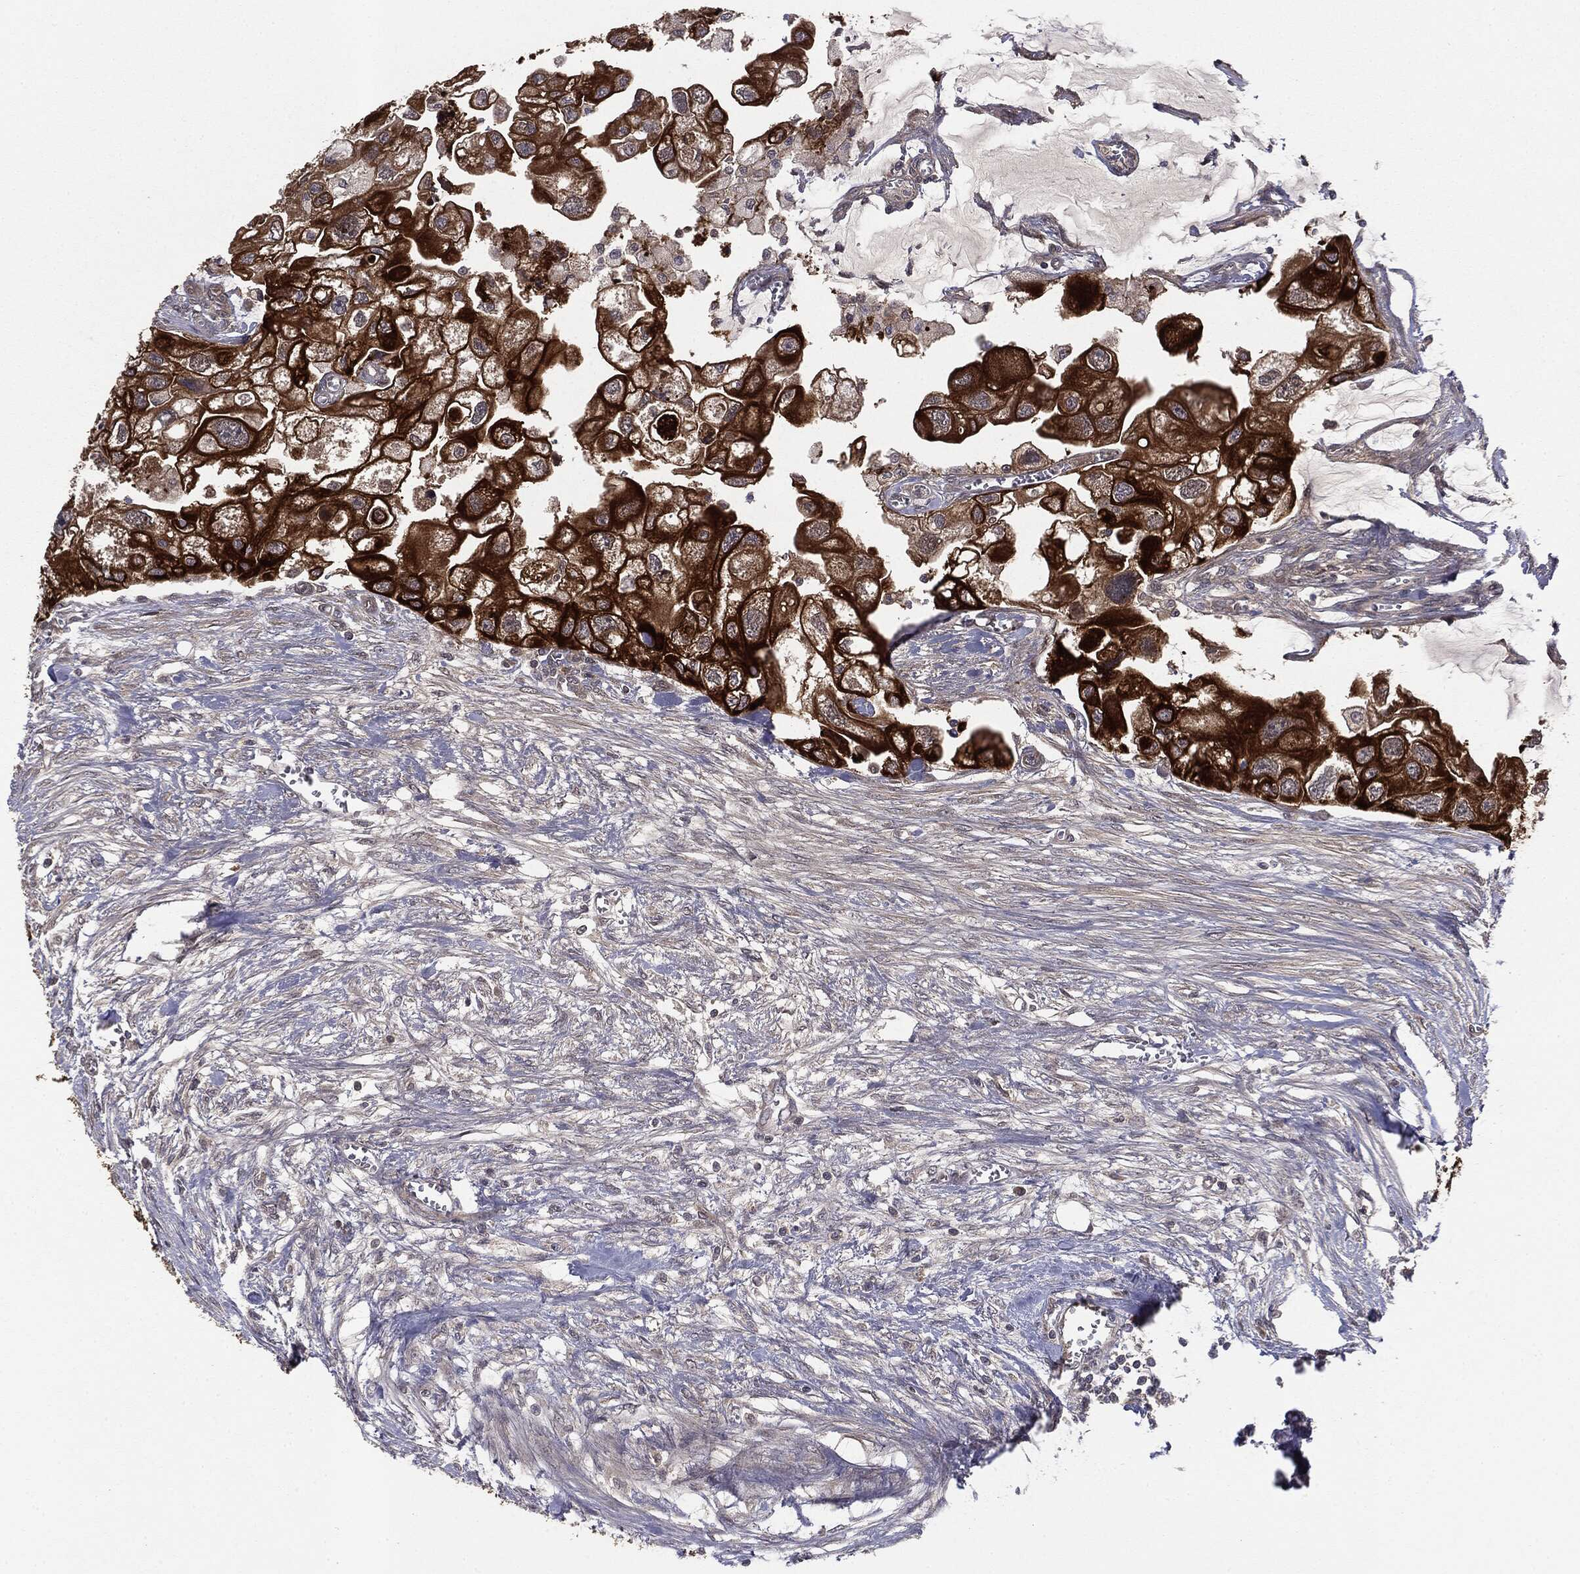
{"staining": {"intensity": "strong", "quantity": ">75%", "location": "cytoplasmic/membranous"}, "tissue": "urothelial cancer", "cell_type": "Tumor cells", "image_type": "cancer", "snomed": [{"axis": "morphology", "description": "Urothelial carcinoma, High grade"}, {"axis": "topography", "description": "Urinary bladder"}], "caption": "Protein analysis of urothelial cancer tissue shows strong cytoplasmic/membranous positivity in about >75% of tumor cells.", "gene": "KRT7", "patient": {"sex": "male", "age": 59}}